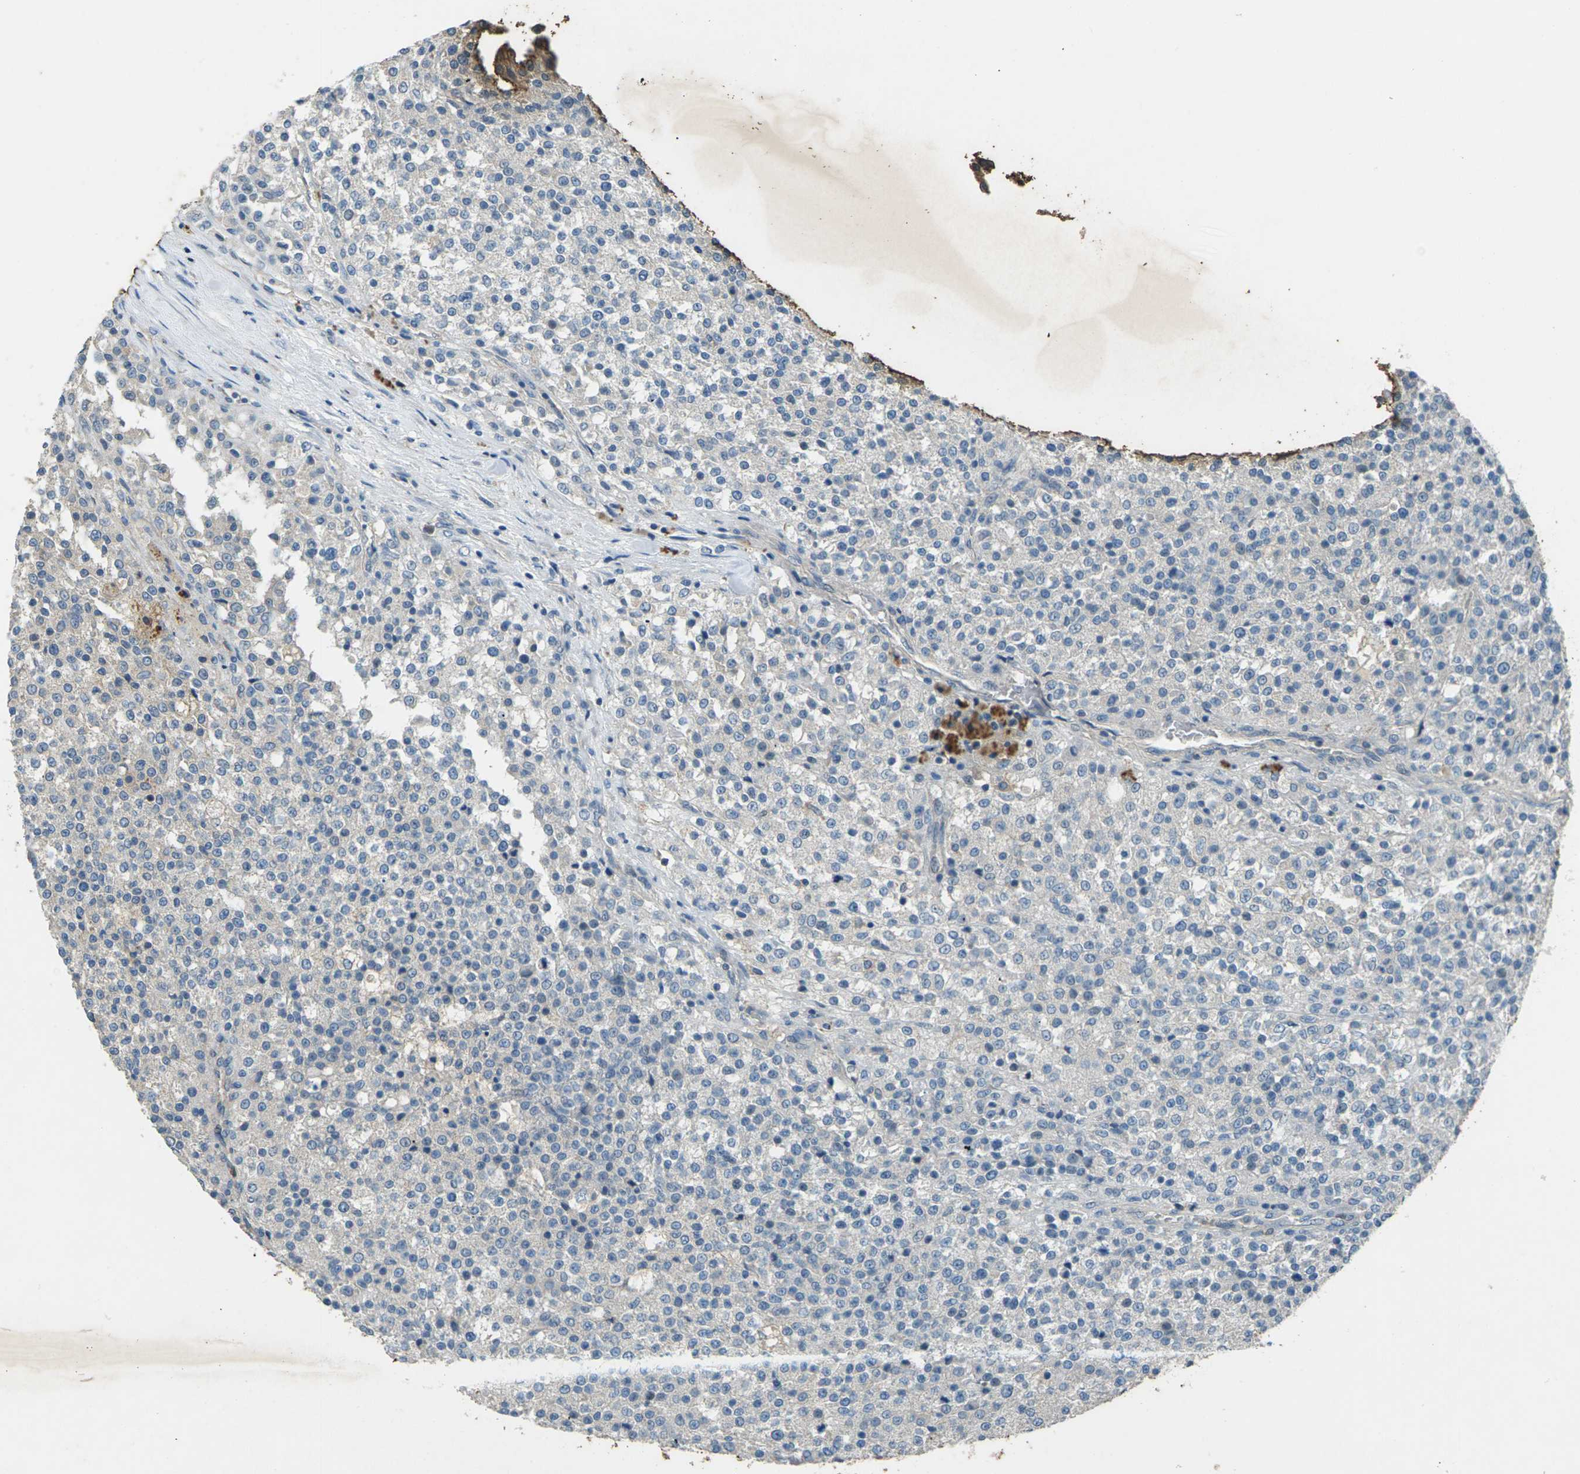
{"staining": {"intensity": "negative", "quantity": "none", "location": "none"}, "tissue": "testis cancer", "cell_type": "Tumor cells", "image_type": "cancer", "snomed": [{"axis": "morphology", "description": "Seminoma, NOS"}, {"axis": "topography", "description": "Testis"}], "caption": "Immunohistochemistry (IHC) histopathology image of human testis seminoma stained for a protein (brown), which exhibits no expression in tumor cells.", "gene": "SIGLEC14", "patient": {"sex": "male", "age": 59}}